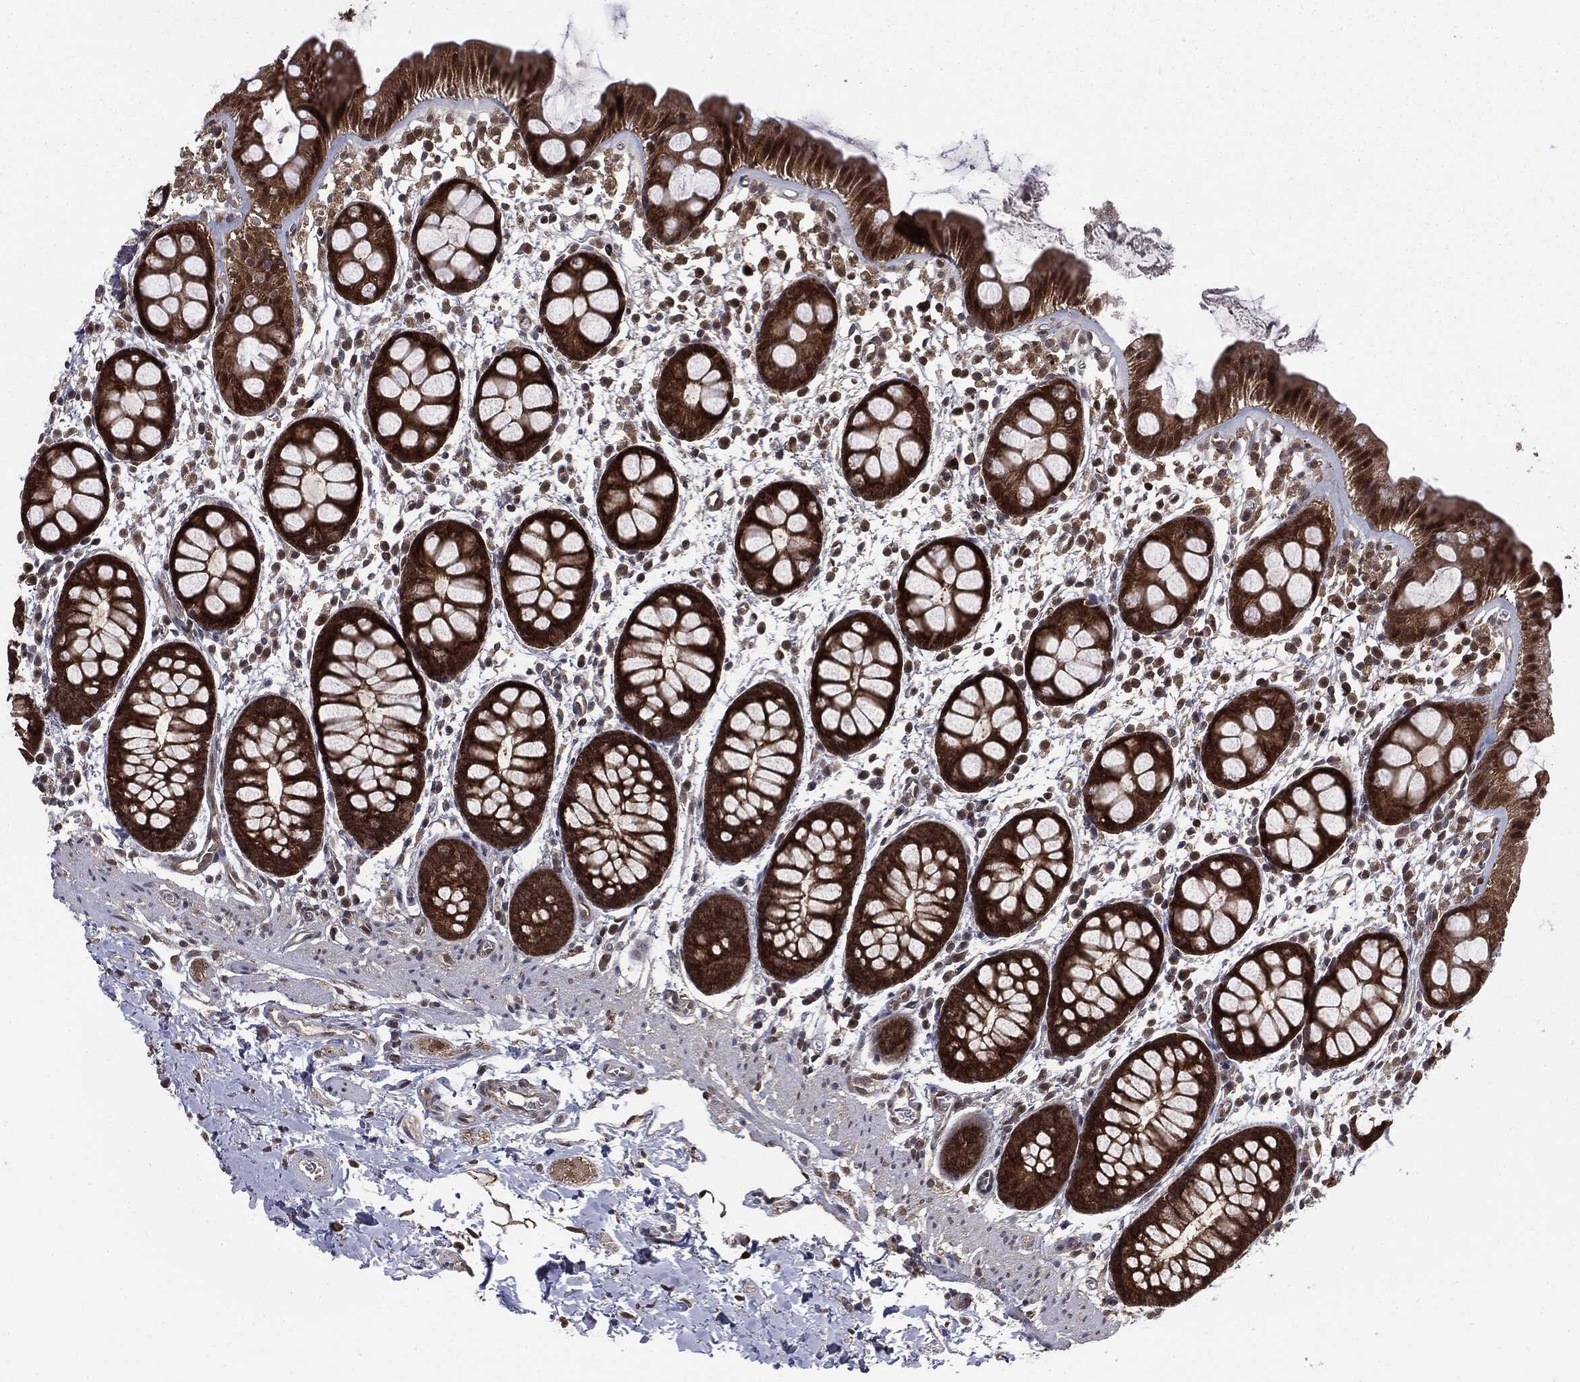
{"staining": {"intensity": "strong", "quantity": ">75%", "location": "cytoplasmic/membranous"}, "tissue": "rectum", "cell_type": "Glandular cells", "image_type": "normal", "snomed": [{"axis": "morphology", "description": "Normal tissue, NOS"}, {"axis": "topography", "description": "Rectum"}], "caption": "Immunohistochemical staining of benign rectum displays high levels of strong cytoplasmic/membranous positivity in approximately >75% of glandular cells.", "gene": "GPI", "patient": {"sex": "male", "age": 57}}